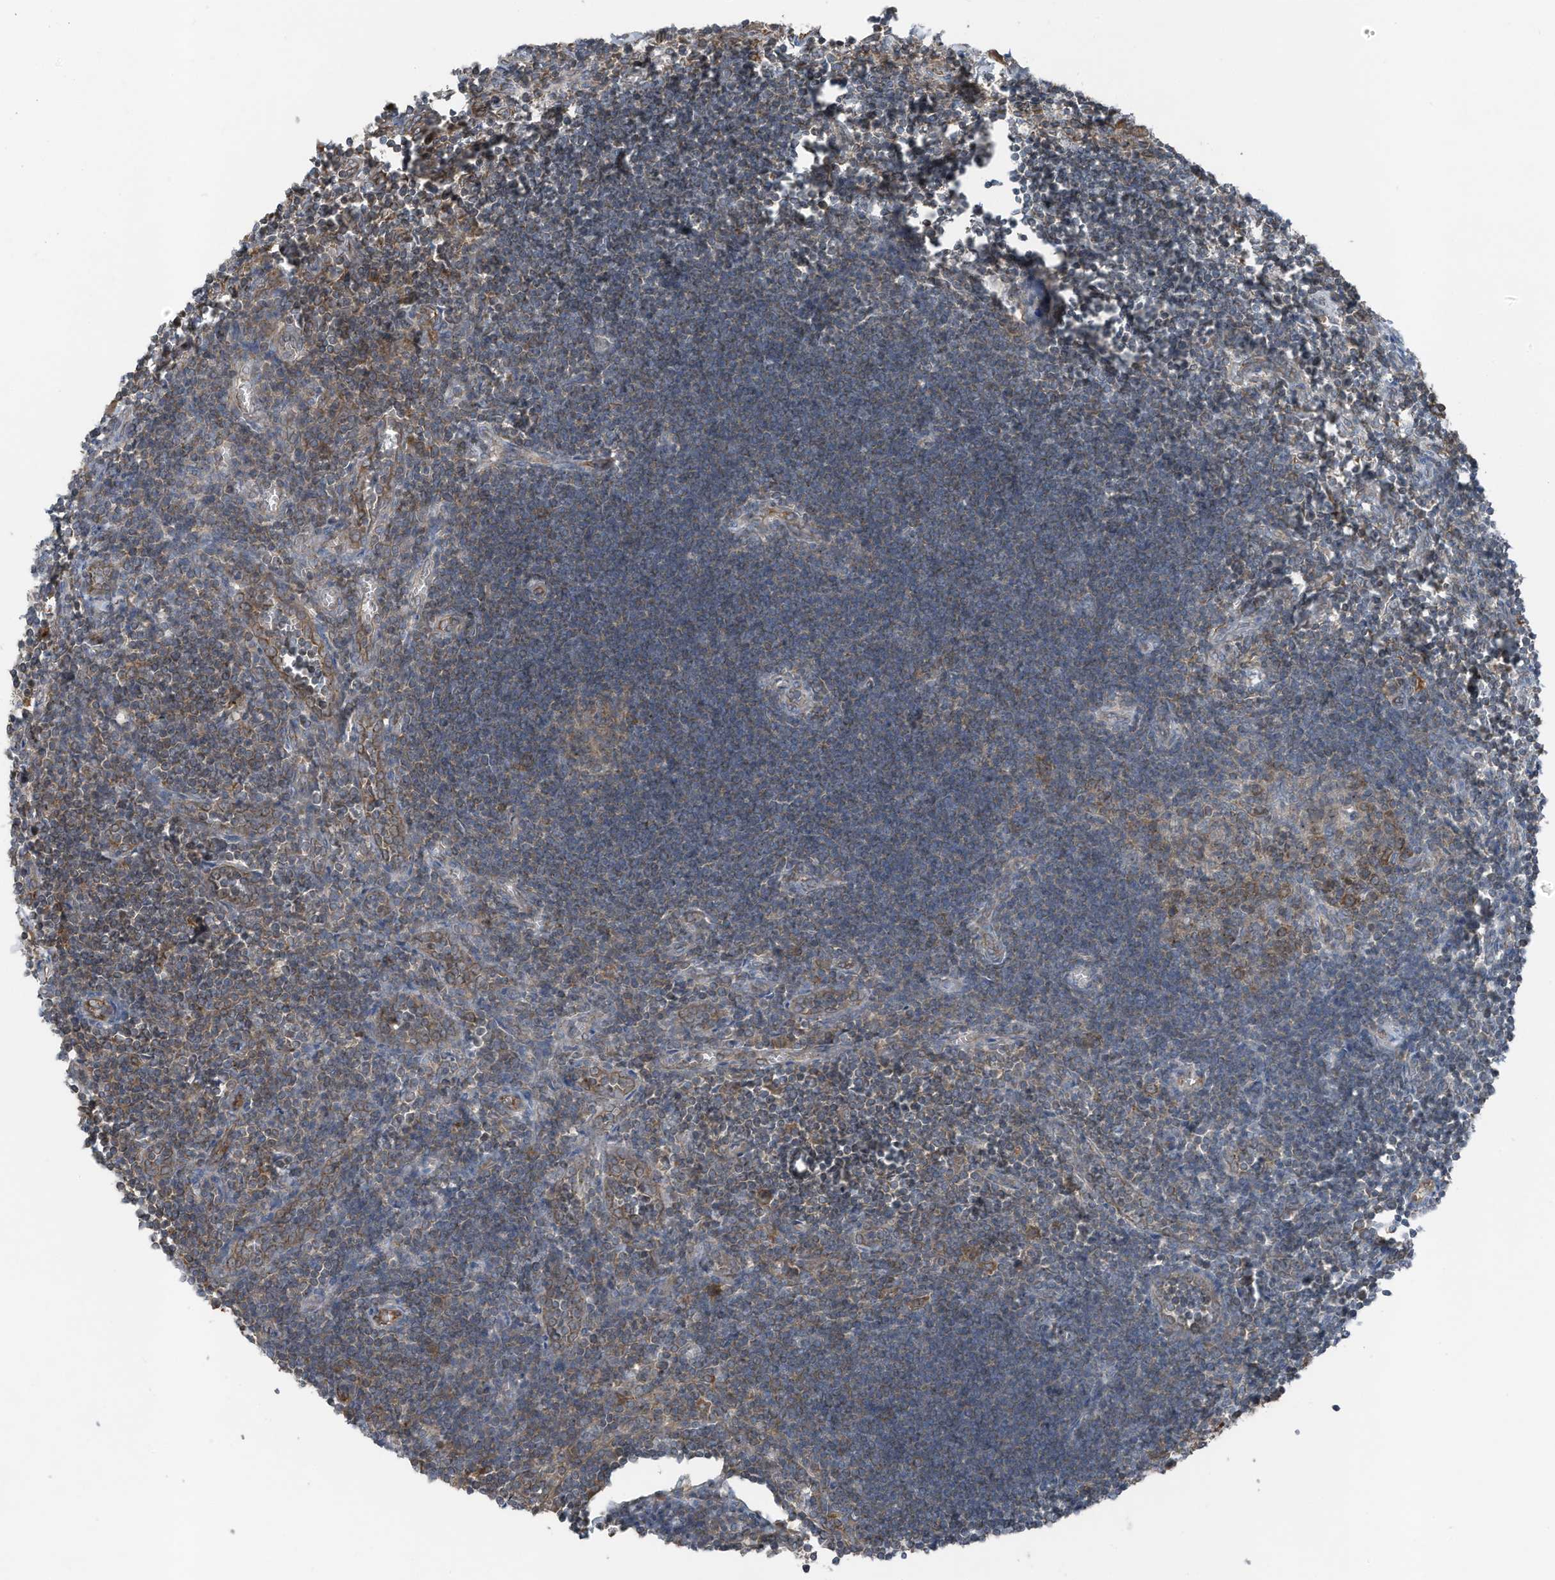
{"staining": {"intensity": "moderate", "quantity": "<25%", "location": "cytoplasmic/membranous"}, "tissue": "lymph node", "cell_type": "Non-germinal center cells", "image_type": "normal", "snomed": [{"axis": "morphology", "description": "Normal tissue, NOS"}, {"axis": "morphology", "description": "Malignant melanoma, Metastatic site"}, {"axis": "topography", "description": "Lymph node"}], "caption": "DAB immunohistochemical staining of normal human lymph node exhibits moderate cytoplasmic/membranous protein staining in about <25% of non-germinal center cells. (DAB (3,3'-diaminobenzidine) = brown stain, brightfield microscopy at high magnification).", "gene": "TXNDC9", "patient": {"sex": "male", "age": 41}}